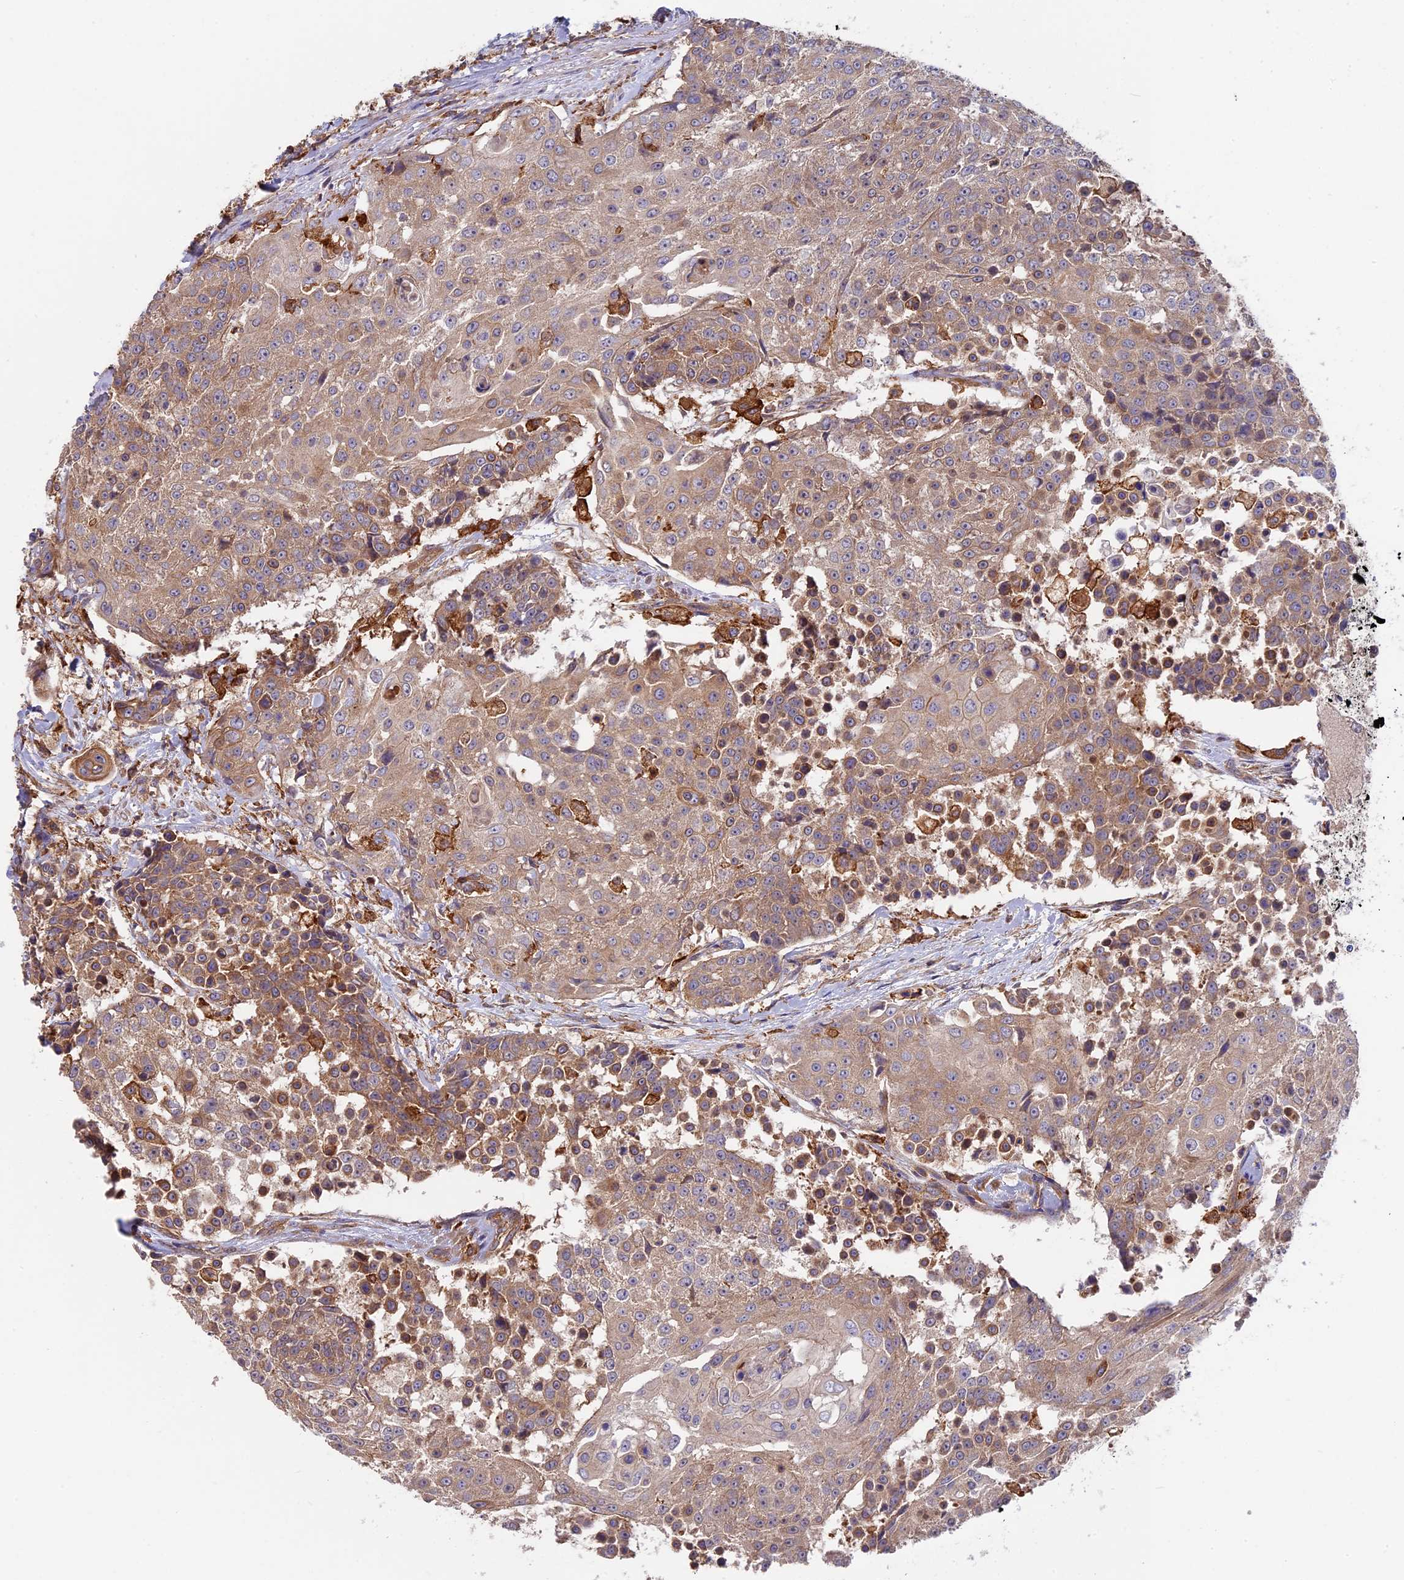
{"staining": {"intensity": "moderate", "quantity": ">75%", "location": "cytoplasmic/membranous"}, "tissue": "urothelial cancer", "cell_type": "Tumor cells", "image_type": "cancer", "snomed": [{"axis": "morphology", "description": "Urothelial carcinoma, High grade"}, {"axis": "topography", "description": "Urinary bladder"}], "caption": "High-grade urothelial carcinoma stained with a protein marker exhibits moderate staining in tumor cells.", "gene": "MYO9B", "patient": {"sex": "female", "age": 63}}